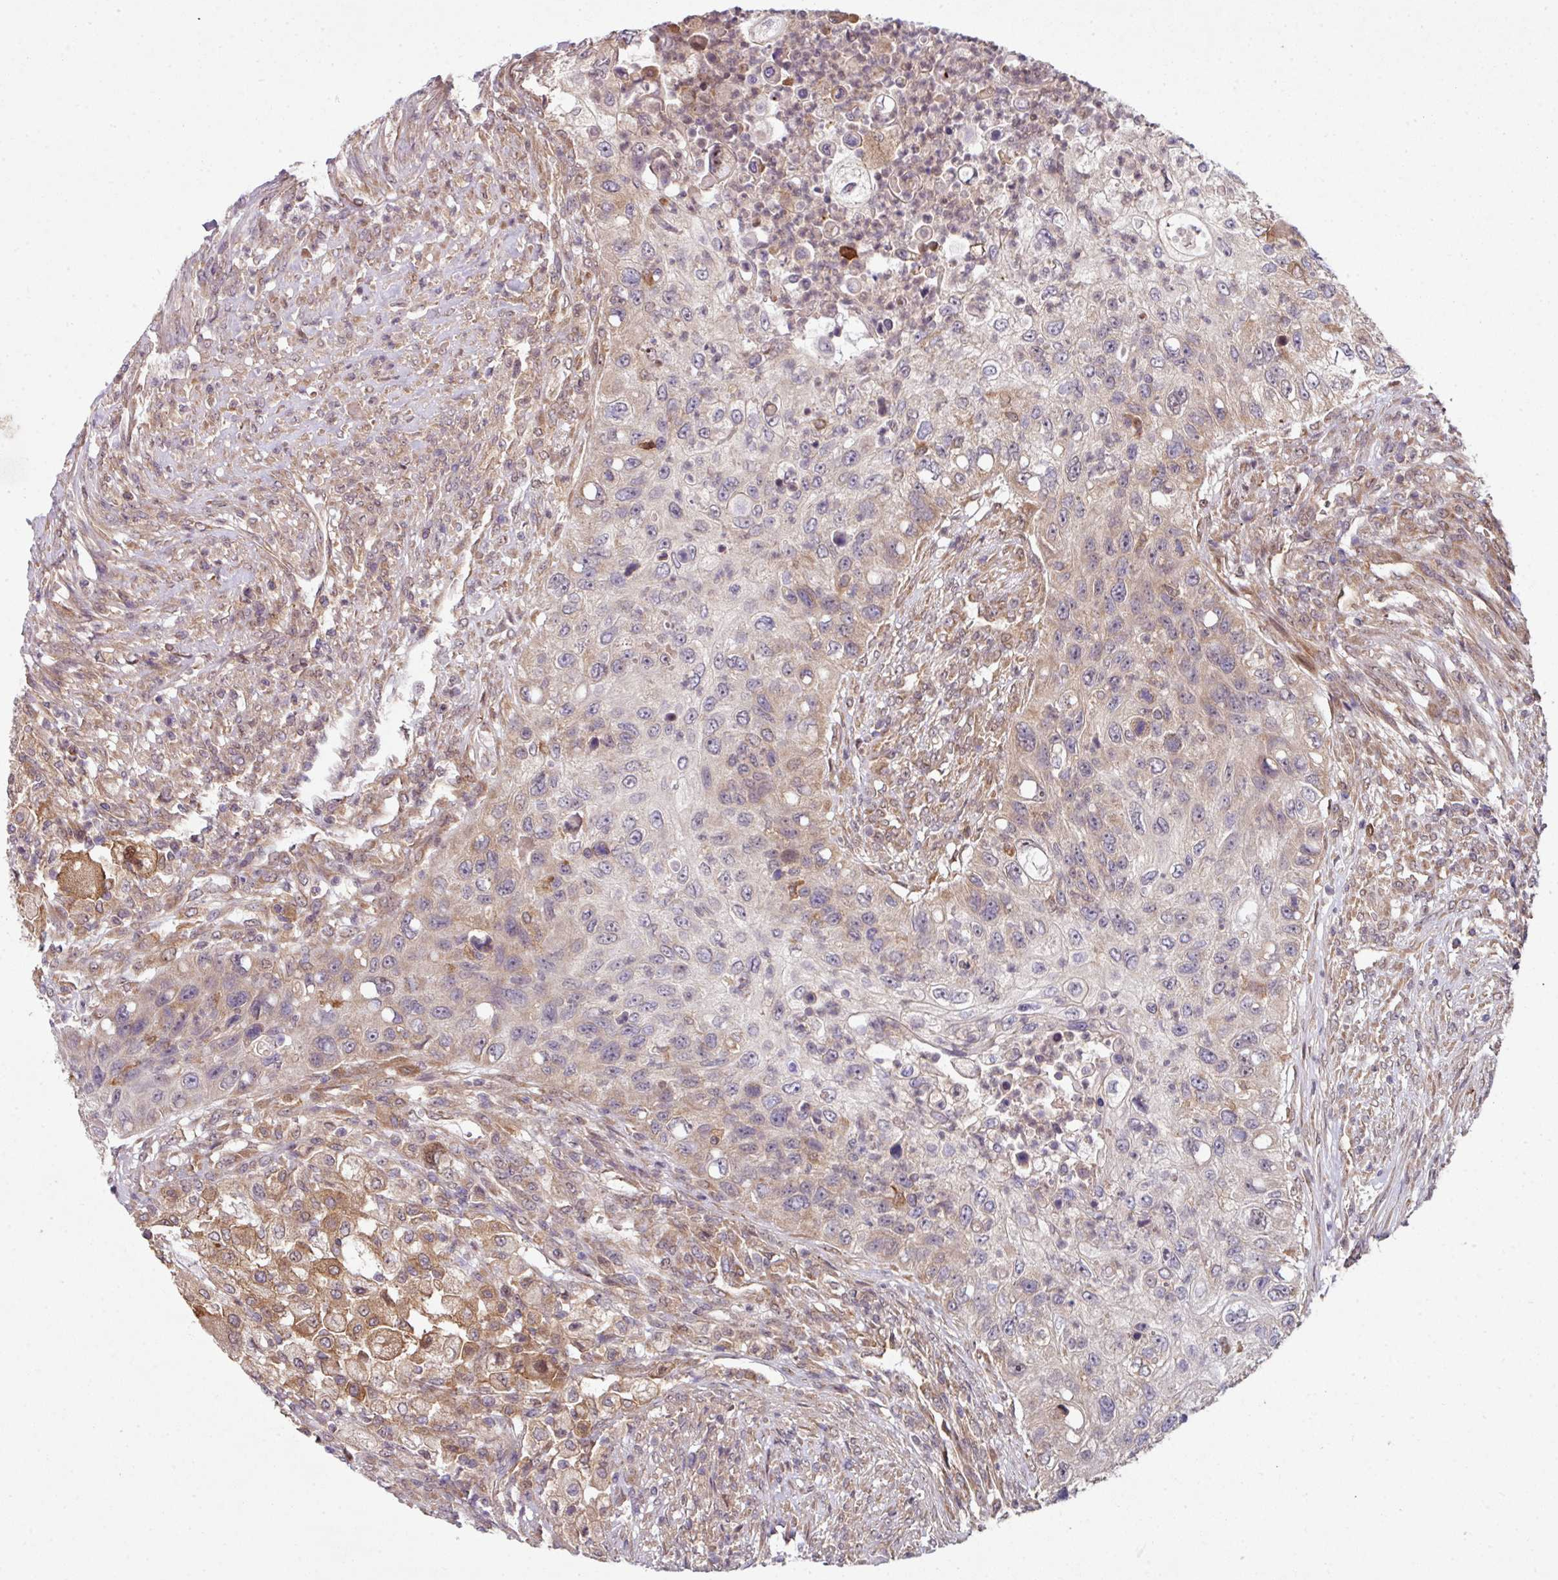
{"staining": {"intensity": "moderate", "quantity": "<25%", "location": "cytoplasmic/membranous"}, "tissue": "urothelial cancer", "cell_type": "Tumor cells", "image_type": "cancer", "snomed": [{"axis": "morphology", "description": "Urothelial carcinoma, High grade"}, {"axis": "topography", "description": "Urinary bladder"}], "caption": "Protein expression analysis of high-grade urothelial carcinoma reveals moderate cytoplasmic/membranous staining in approximately <25% of tumor cells.", "gene": "CAMLG", "patient": {"sex": "female", "age": 60}}